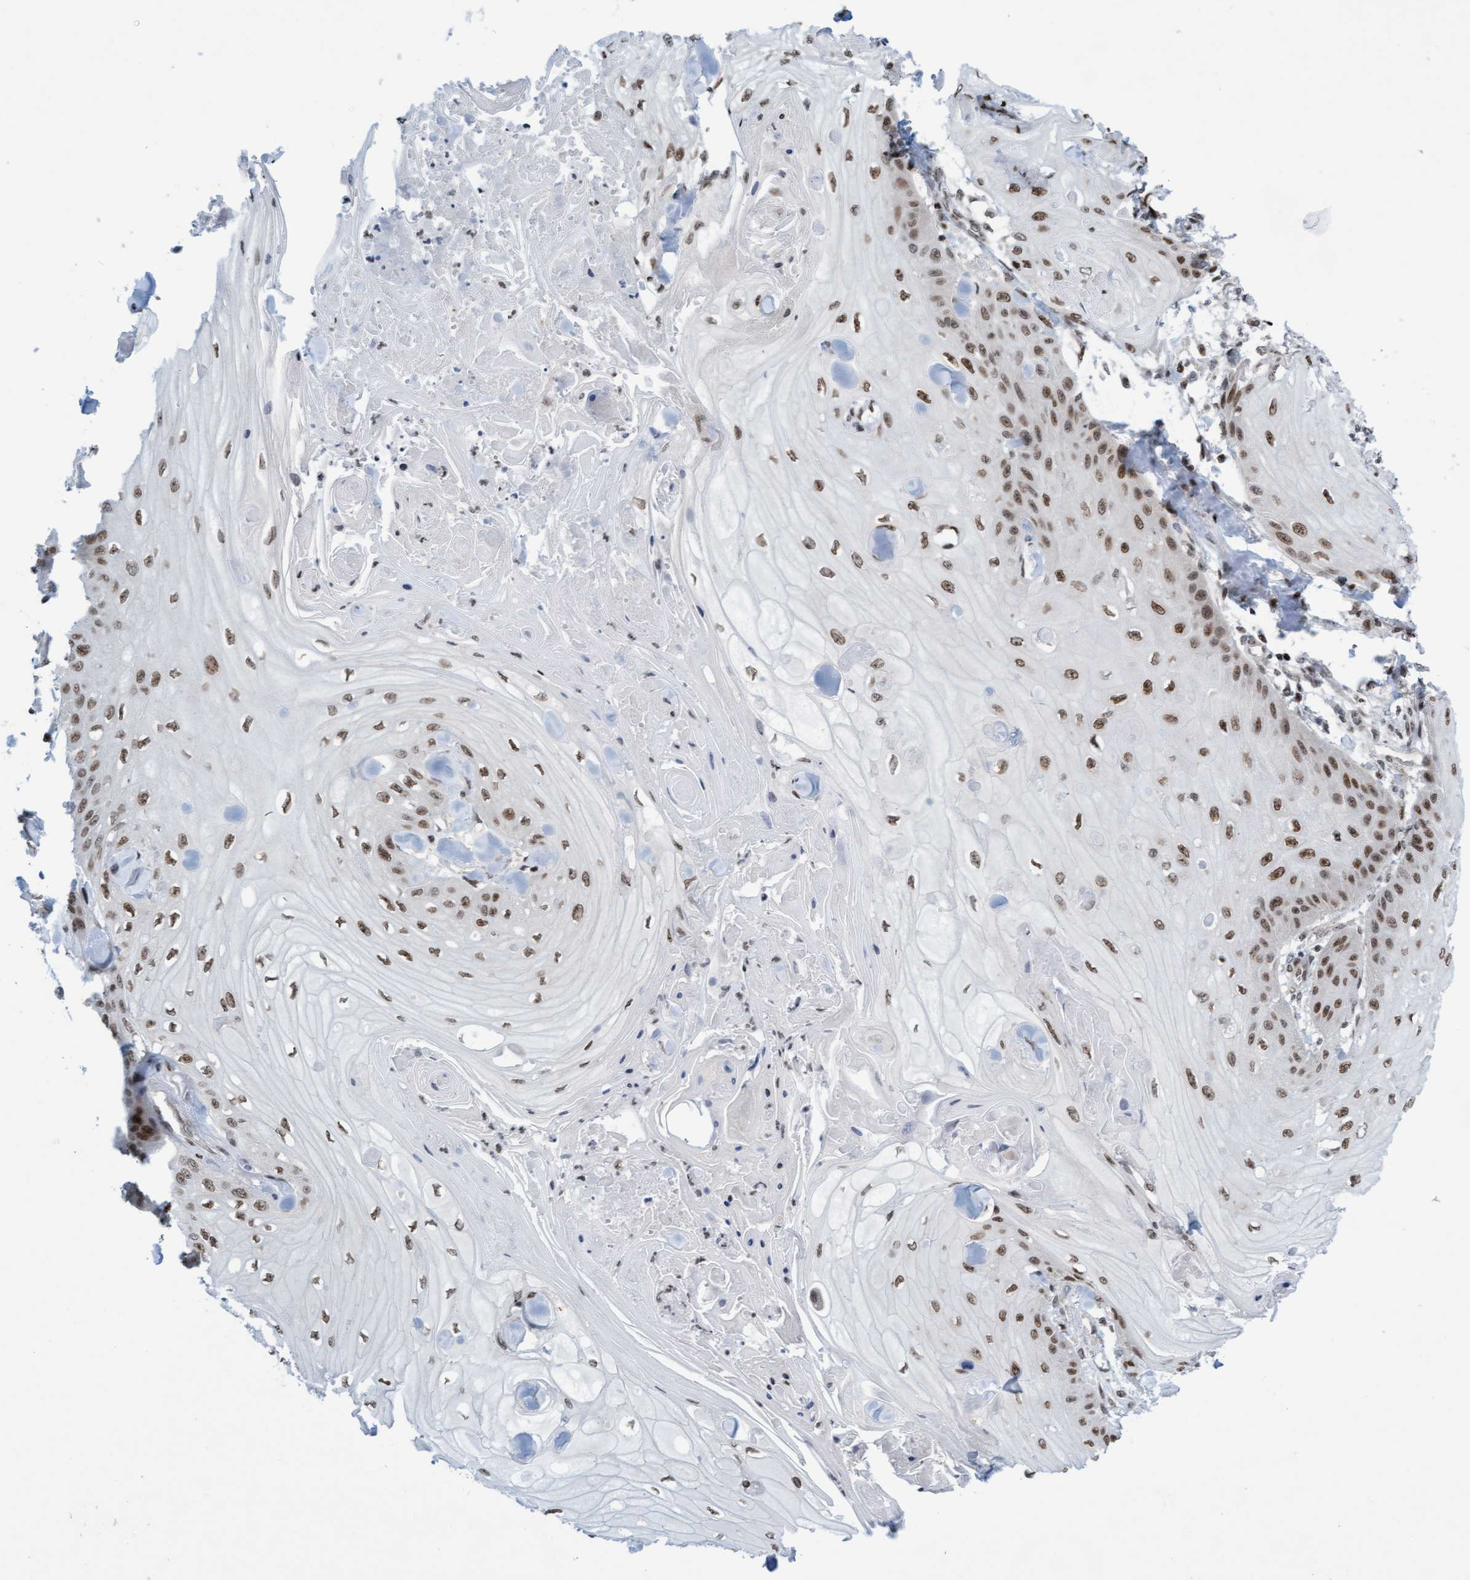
{"staining": {"intensity": "moderate", "quantity": ">75%", "location": "nuclear"}, "tissue": "skin cancer", "cell_type": "Tumor cells", "image_type": "cancer", "snomed": [{"axis": "morphology", "description": "Squamous cell carcinoma, NOS"}, {"axis": "topography", "description": "Skin"}], "caption": "Tumor cells reveal medium levels of moderate nuclear expression in approximately >75% of cells in human skin squamous cell carcinoma.", "gene": "GLRX2", "patient": {"sex": "male", "age": 74}}